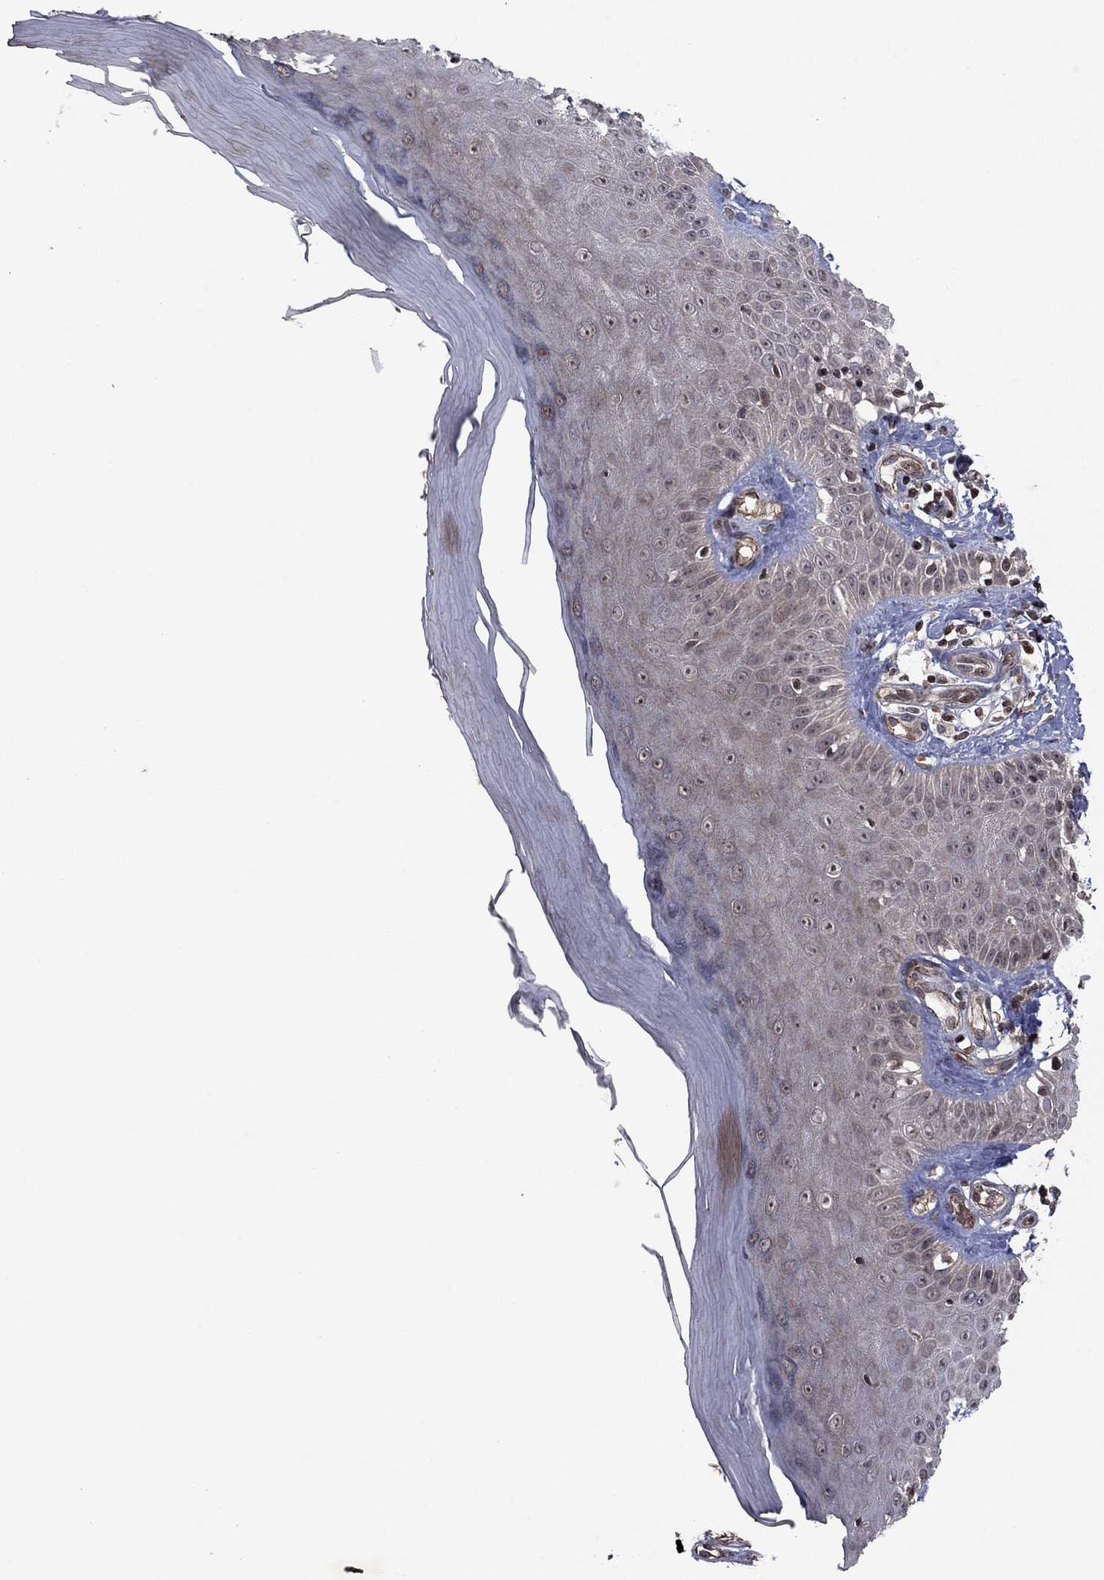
{"staining": {"intensity": "negative", "quantity": "none", "location": "none"}, "tissue": "skin", "cell_type": "Fibroblasts", "image_type": "normal", "snomed": [{"axis": "morphology", "description": "Normal tissue, NOS"}, {"axis": "morphology", "description": "Inflammation, NOS"}, {"axis": "morphology", "description": "Fibrosis, NOS"}, {"axis": "topography", "description": "Skin"}], "caption": "This micrograph is of unremarkable skin stained with immunohistochemistry (IHC) to label a protein in brown with the nuclei are counter-stained blue. There is no expression in fibroblasts.", "gene": "SORBS1", "patient": {"sex": "male", "age": 71}}